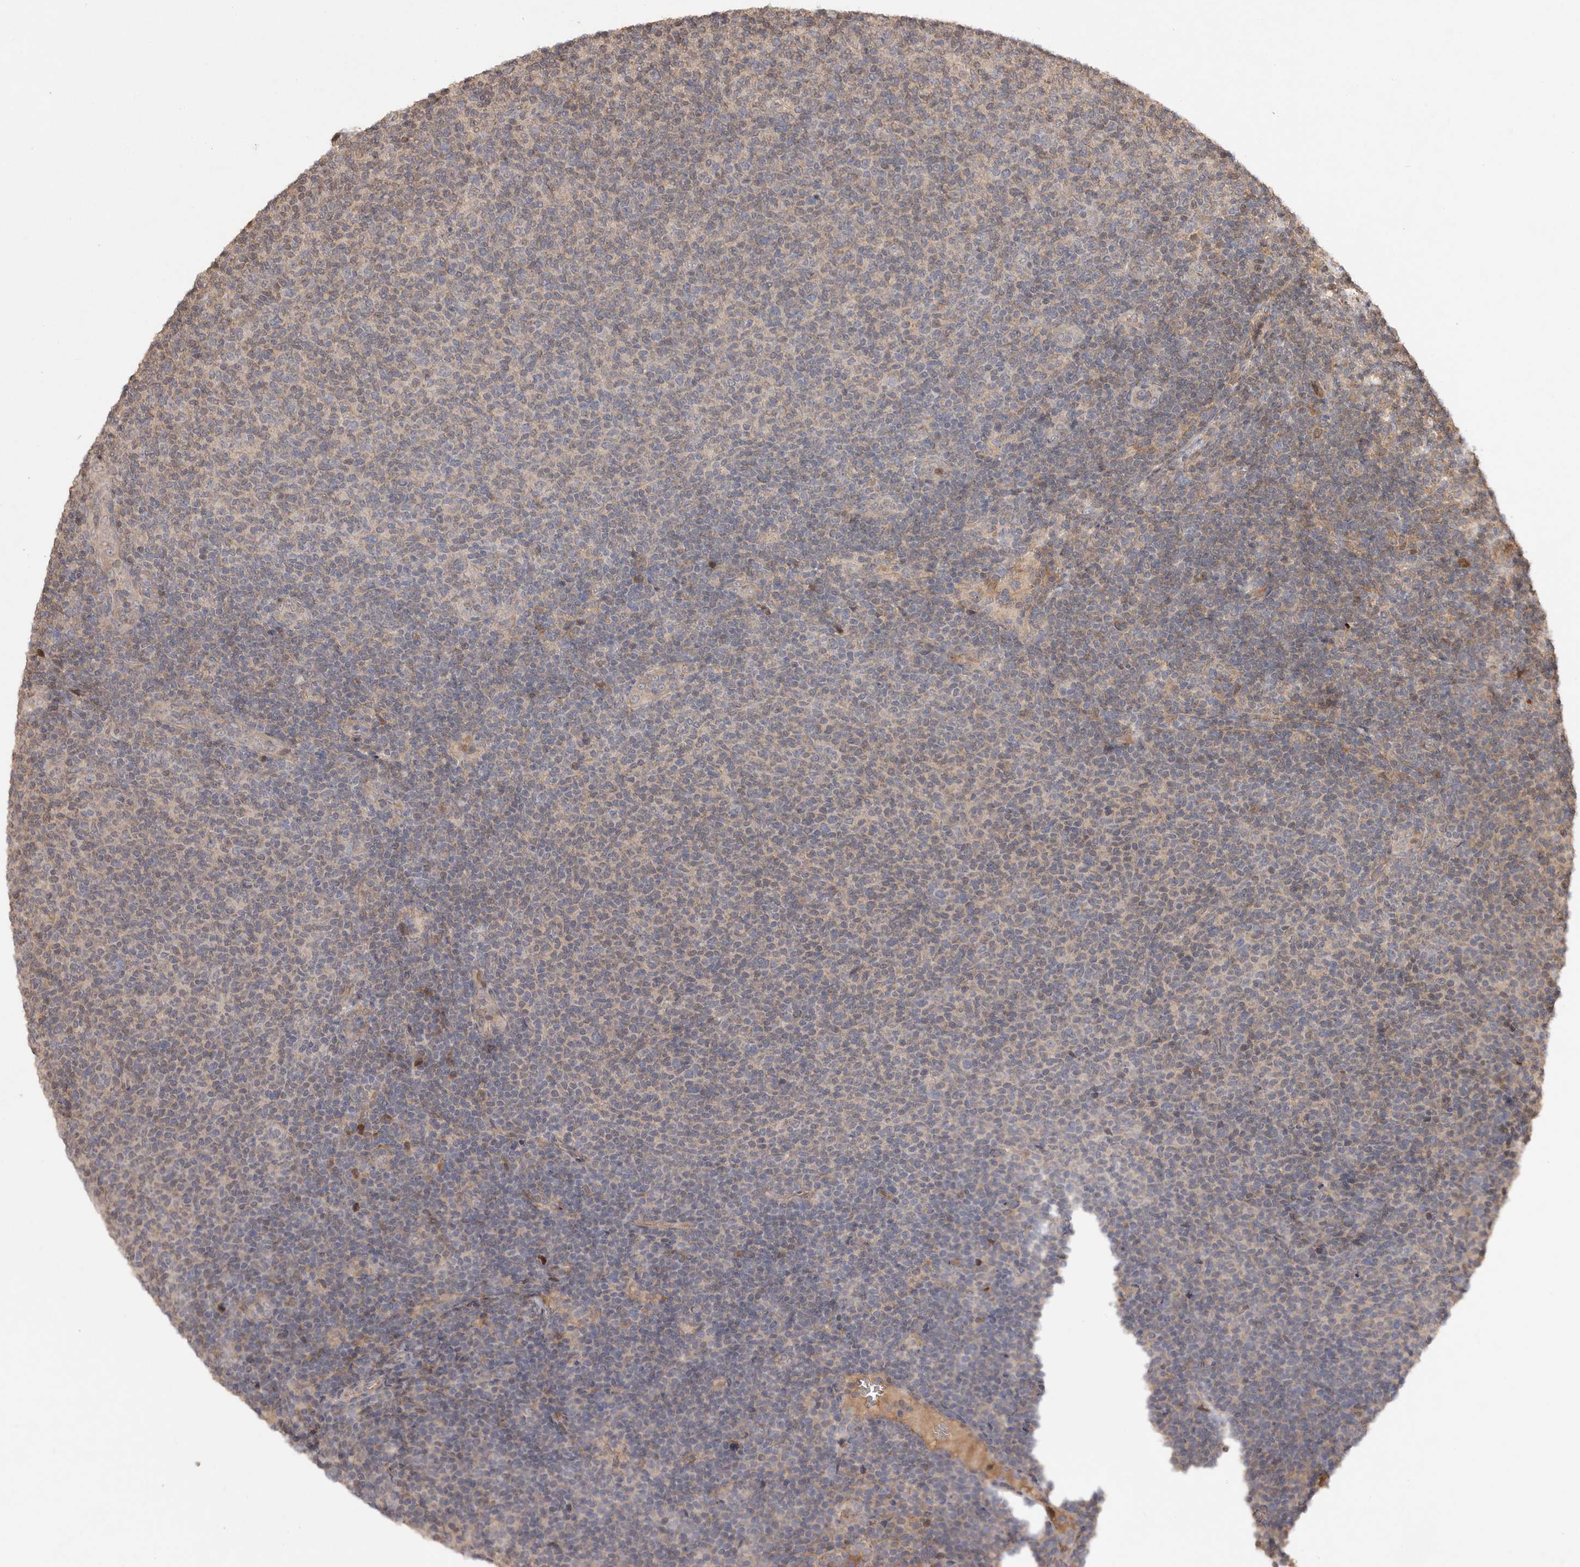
{"staining": {"intensity": "negative", "quantity": "none", "location": "none"}, "tissue": "lymphoma", "cell_type": "Tumor cells", "image_type": "cancer", "snomed": [{"axis": "morphology", "description": "Malignant lymphoma, non-Hodgkin's type, Low grade"}, {"axis": "topography", "description": "Lymph node"}], "caption": "Tumor cells show no significant protein expression in malignant lymphoma, non-Hodgkin's type (low-grade).", "gene": "VN1R4", "patient": {"sex": "male", "age": 66}}